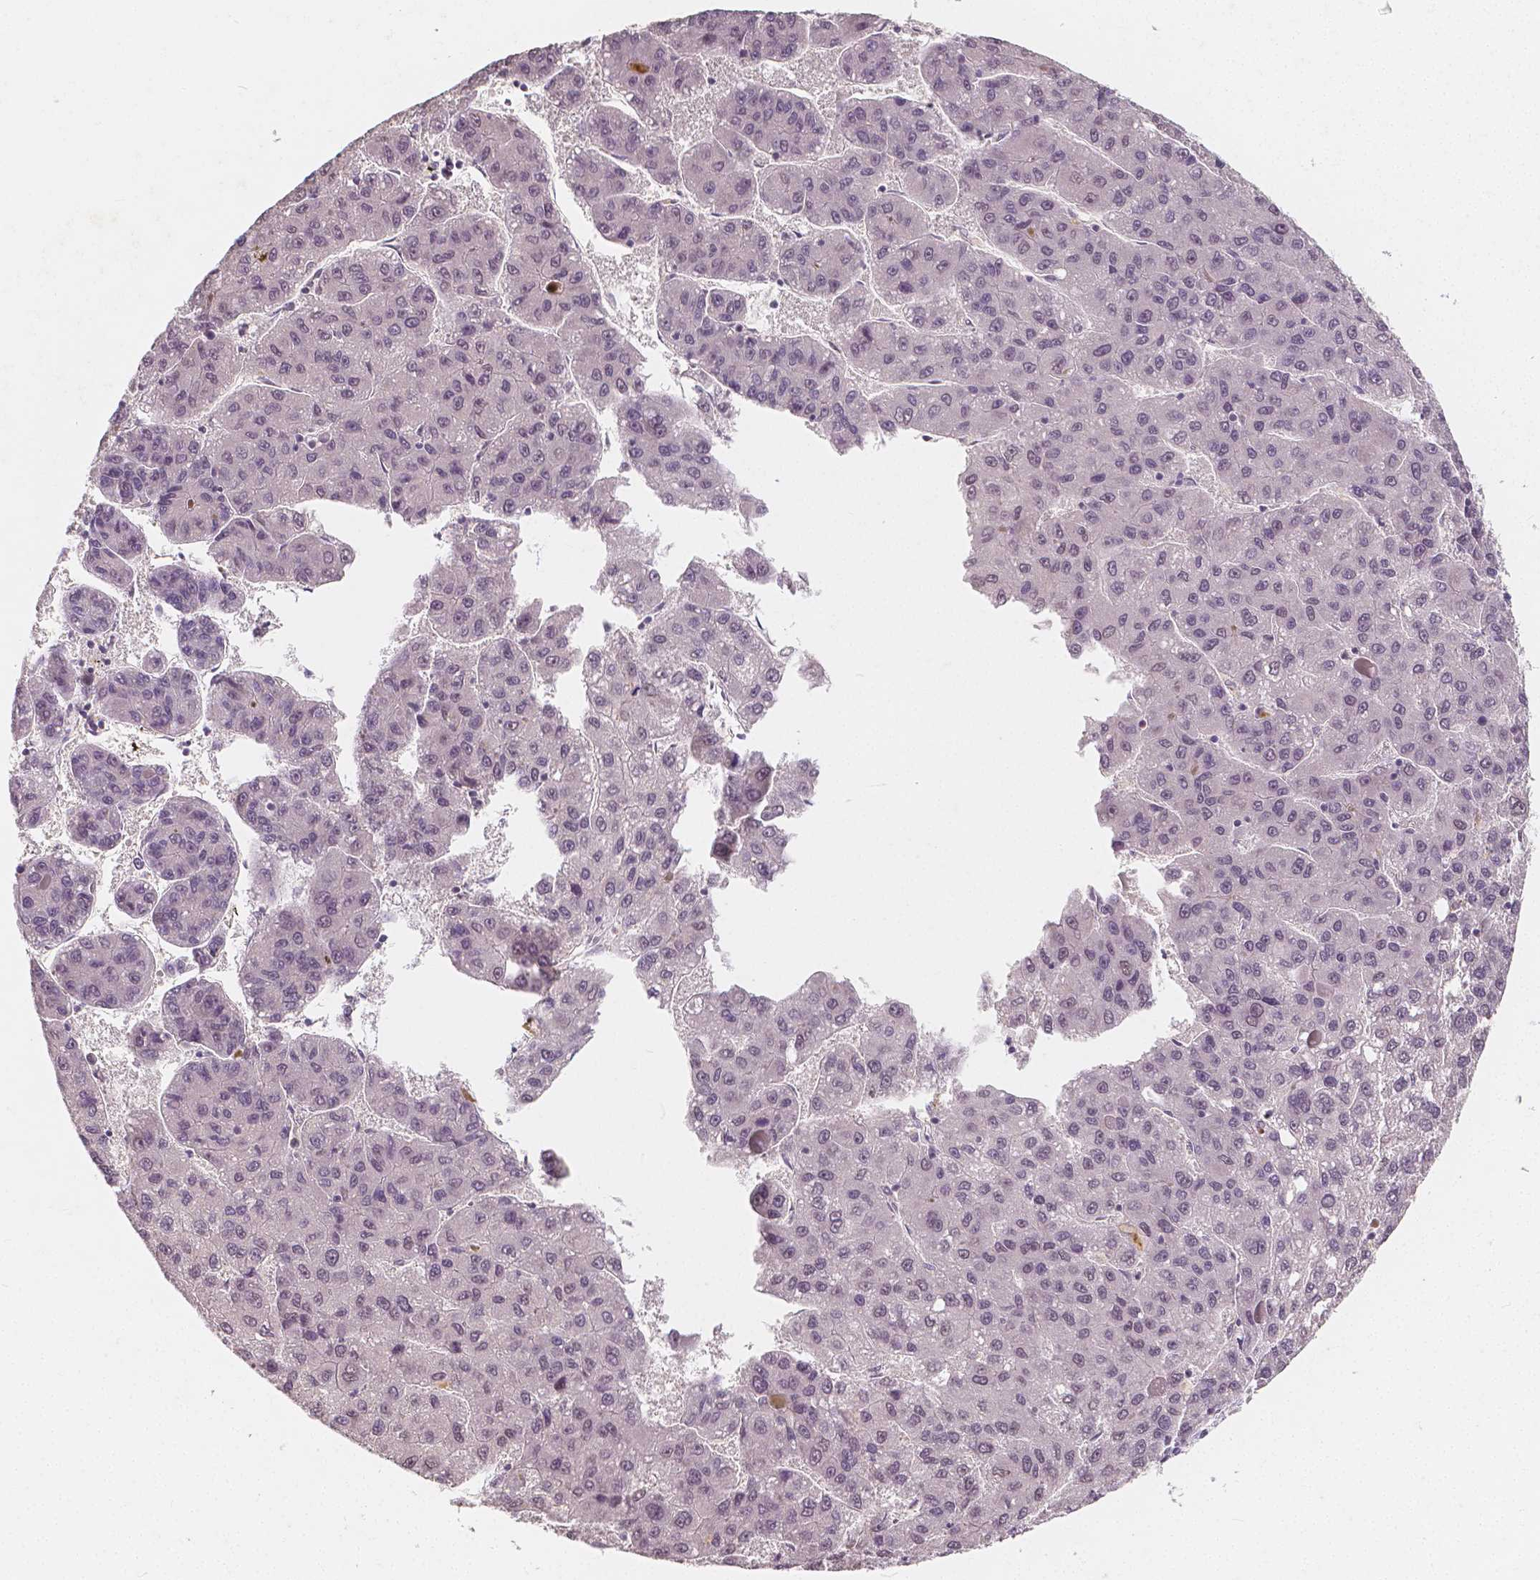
{"staining": {"intensity": "negative", "quantity": "none", "location": "none"}, "tissue": "liver cancer", "cell_type": "Tumor cells", "image_type": "cancer", "snomed": [{"axis": "morphology", "description": "Carcinoma, Hepatocellular, NOS"}, {"axis": "topography", "description": "Liver"}], "caption": "A histopathology image of hepatocellular carcinoma (liver) stained for a protein displays no brown staining in tumor cells. The staining was performed using DAB (3,3'-diaminobenzidine) to visualize the protein expression in brown, while the nuclei were stained in blue with hematoxylin (Magnification: 20x).", "gene": "NOLC1", "patient": {"sex": "female", "age": 82}}